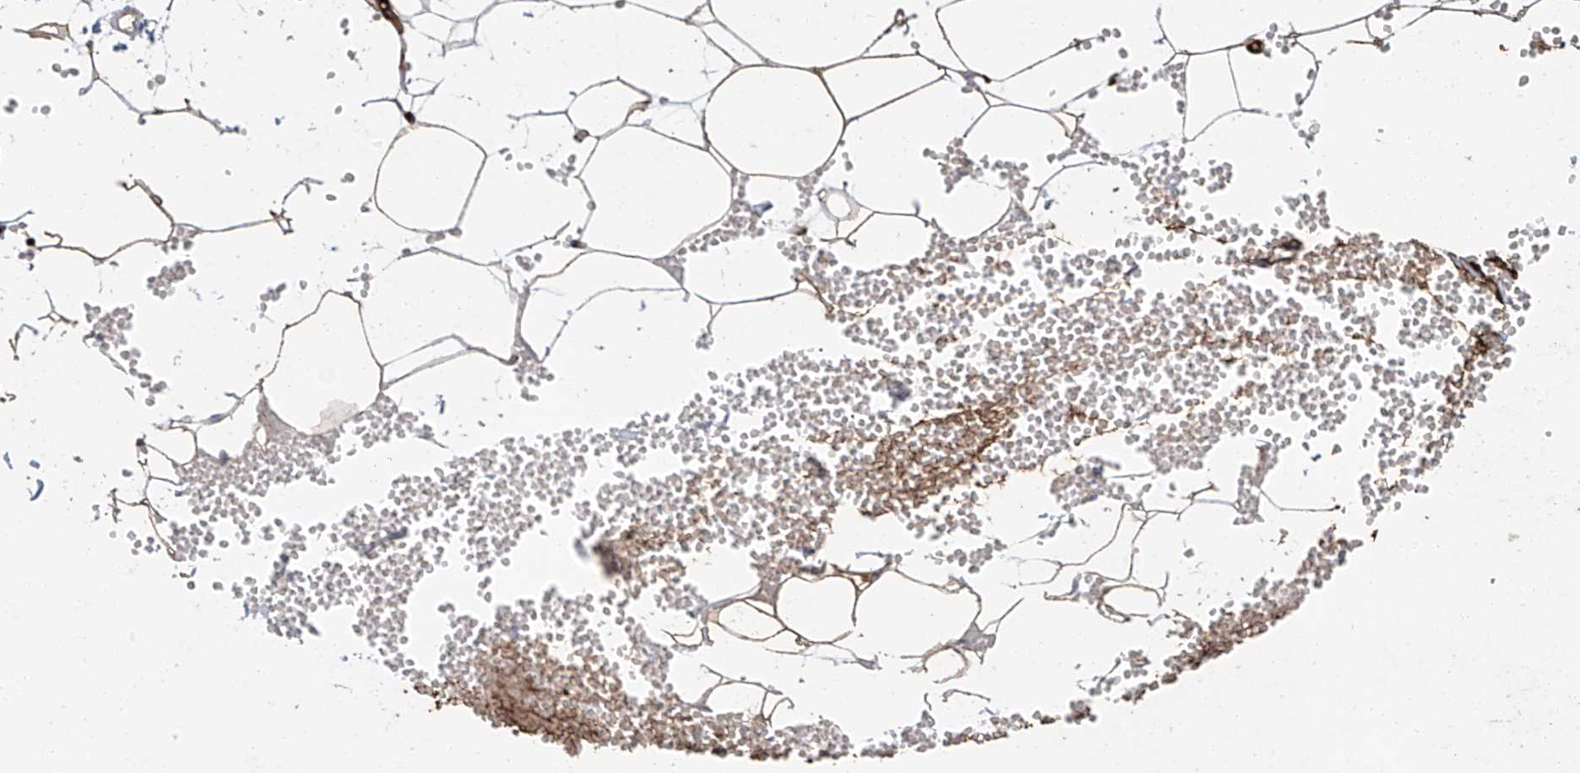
{"staining": {"intensity": "moderate", "quantity": ">75%", "location": "cytoplasmic/membranous"}, "tissue": "adipose tissue", "cell_type": "Adipocytes", "image_type": "normal", "snomed": [{"axis": "morphology", "description": "Normal tissue, NOS"}, {"axis": "topography", "description": "Breast"}], "caption": "Immunohistochemical staining of benign human adipose tissue displays medium levels of moderate cytoplasmic/membranous positivity in about >75% of adipocytes.", "gene": "SIX4", "patient": {"sex": "female", "age": 23}}